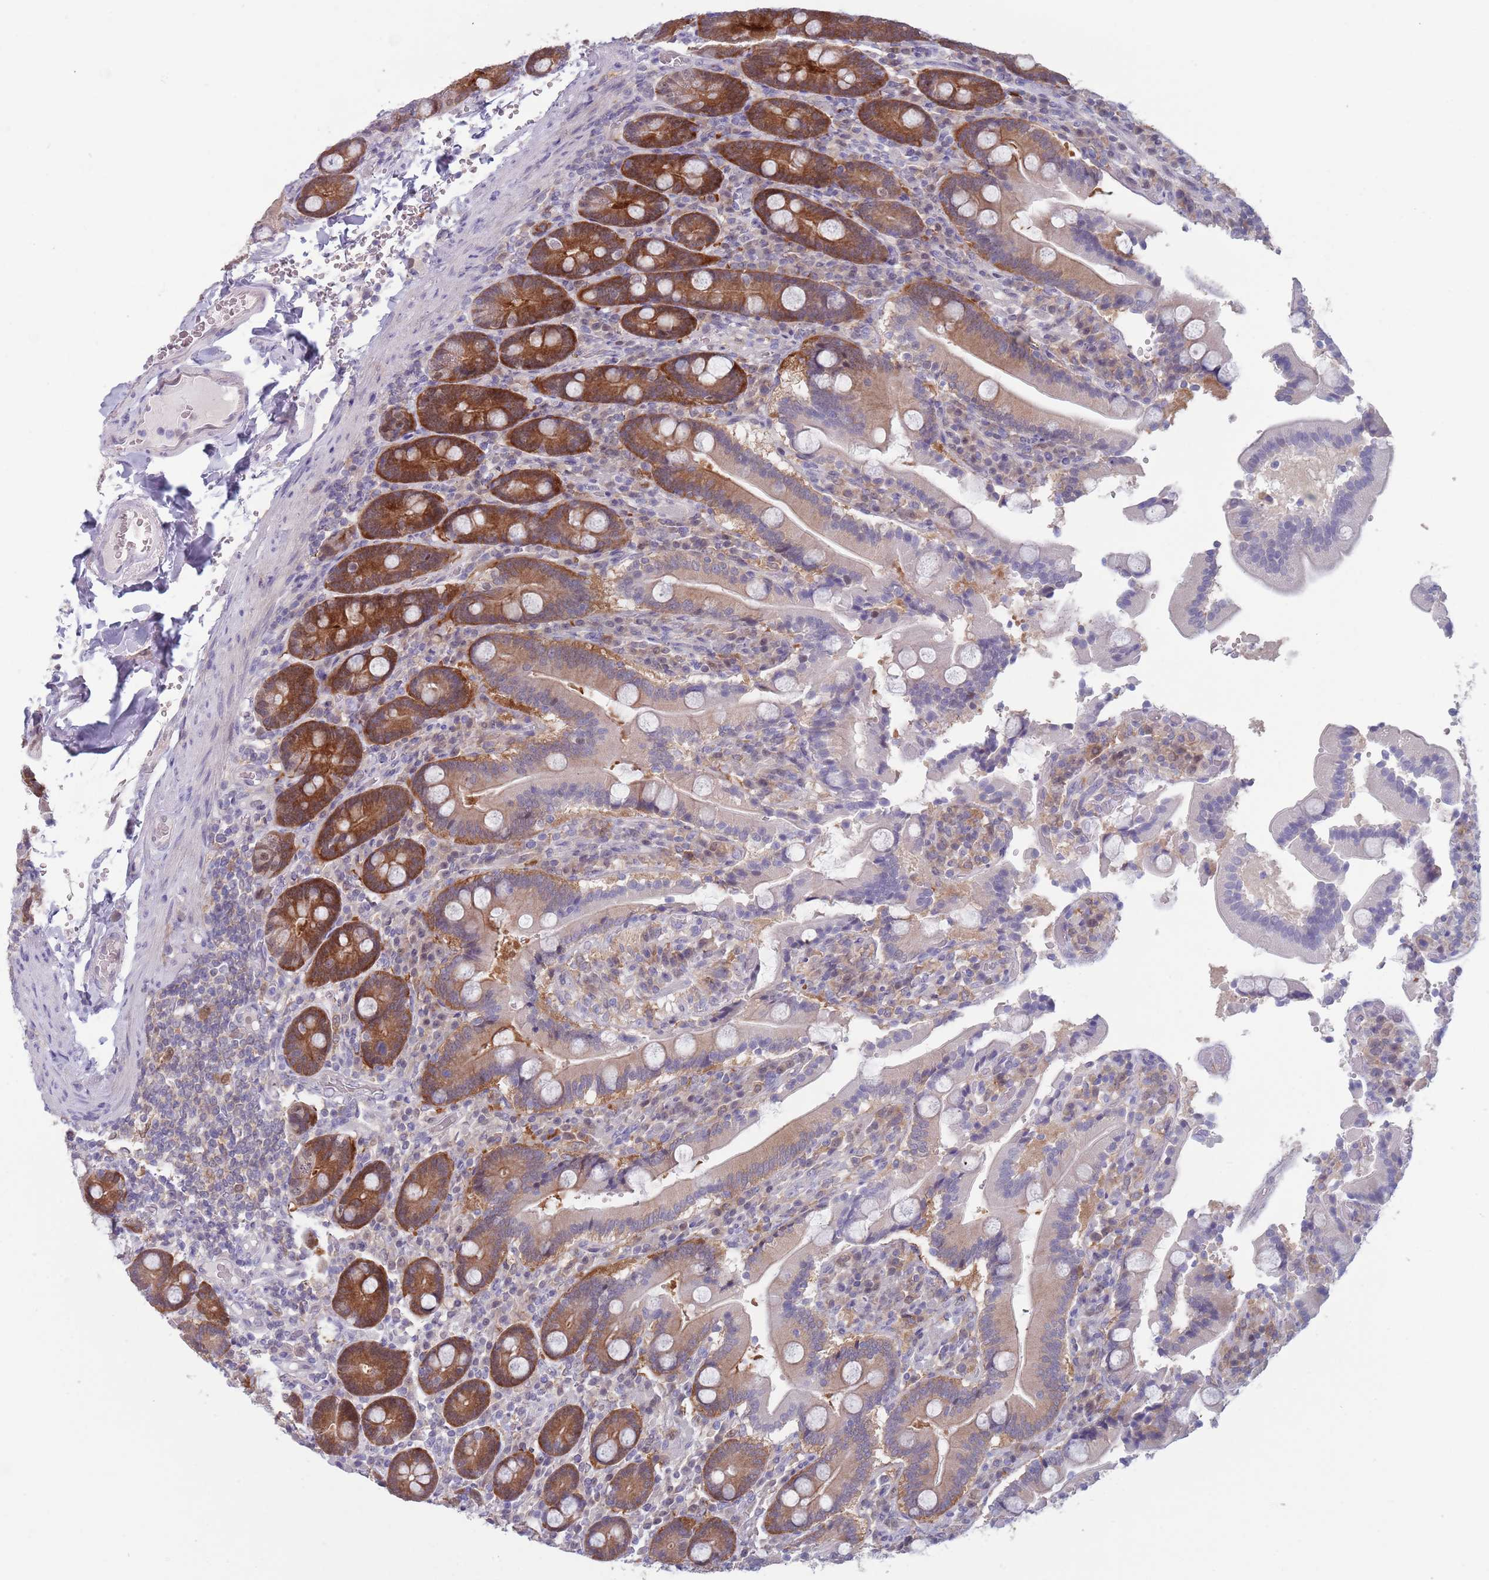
{"staining": {"intensity": "strong", "quantity": "25%-75%", "location": "cytoplasmic/membranous,nuclear"}, "tissue": "duodenum", "cell_type": "Glandular cells", "image_type": "normal", "snomed": [{"axis": "morphology", "description": "Normal tissue, NOS"}, {"axis": "topography", "description": "Duodenum"}], "caption": "This is a photomicrograph of immunohistochemistry (IHC) staining of unremarkable duodenum, which shows strong positivity in the cytoplasmic/membranous,nuclear of glandular cells.", "gene": "CLNS1A", "patient": {"sex": "female", "age": 62}}